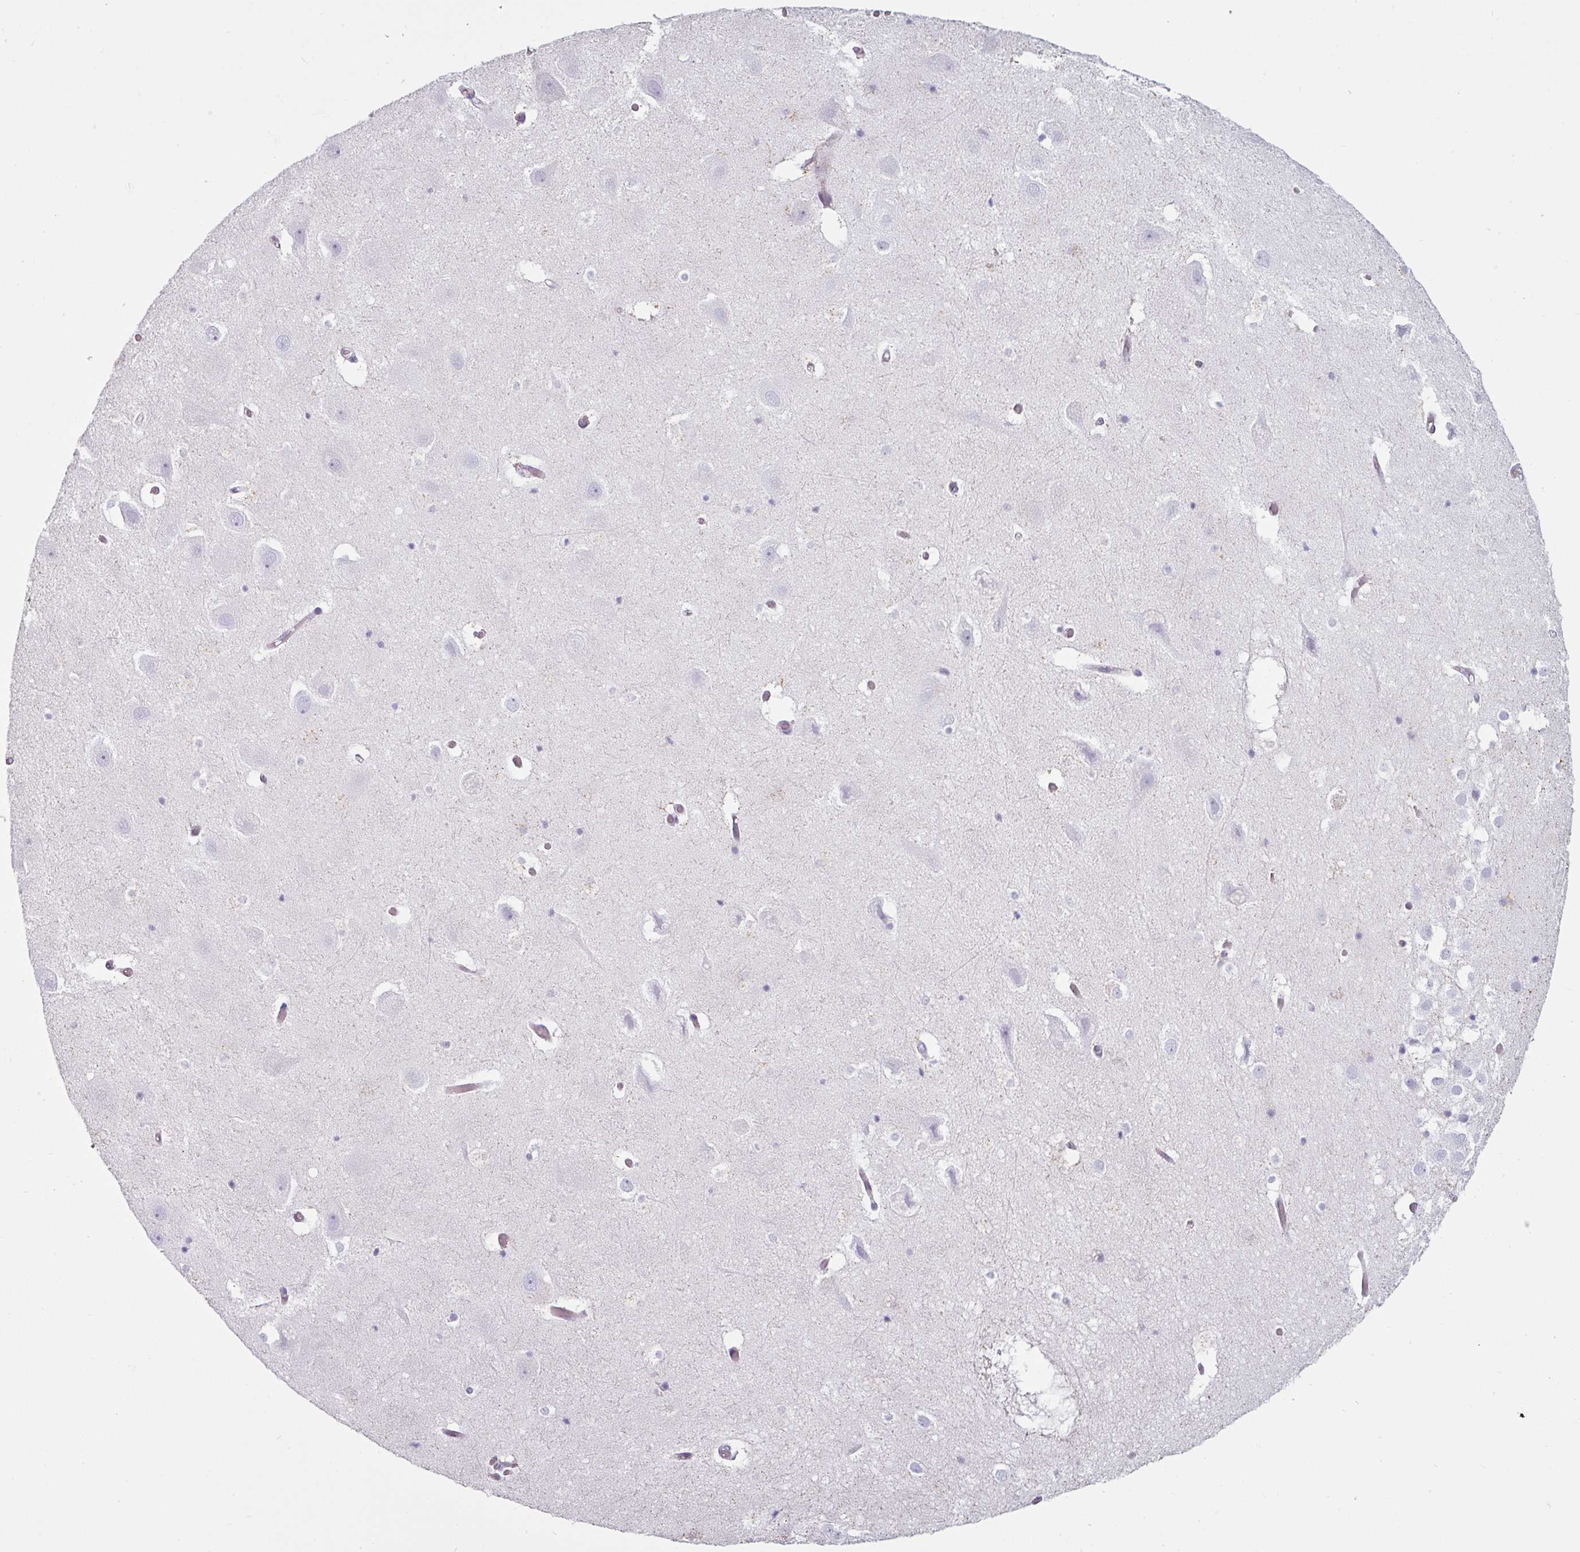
{"staining": {"intensity": "negative", "quantity": "none", "location": "none"}, "tissue": "hippocampus", "cell_type": "Glial cells", "image_type": "normal", "snomed": [{"axis": "morphology", "description": "Normal tissue, NOS"}, {"axis": "topography", "description": "Hippocampus"}], "caption": "IHC of normal hippocampus demonstrates no expression in glial cells. (DAB IHC with hematoxylin counter stain).", "gene": "CLCA1", "patient": {"sex": "female", "age": 52}}